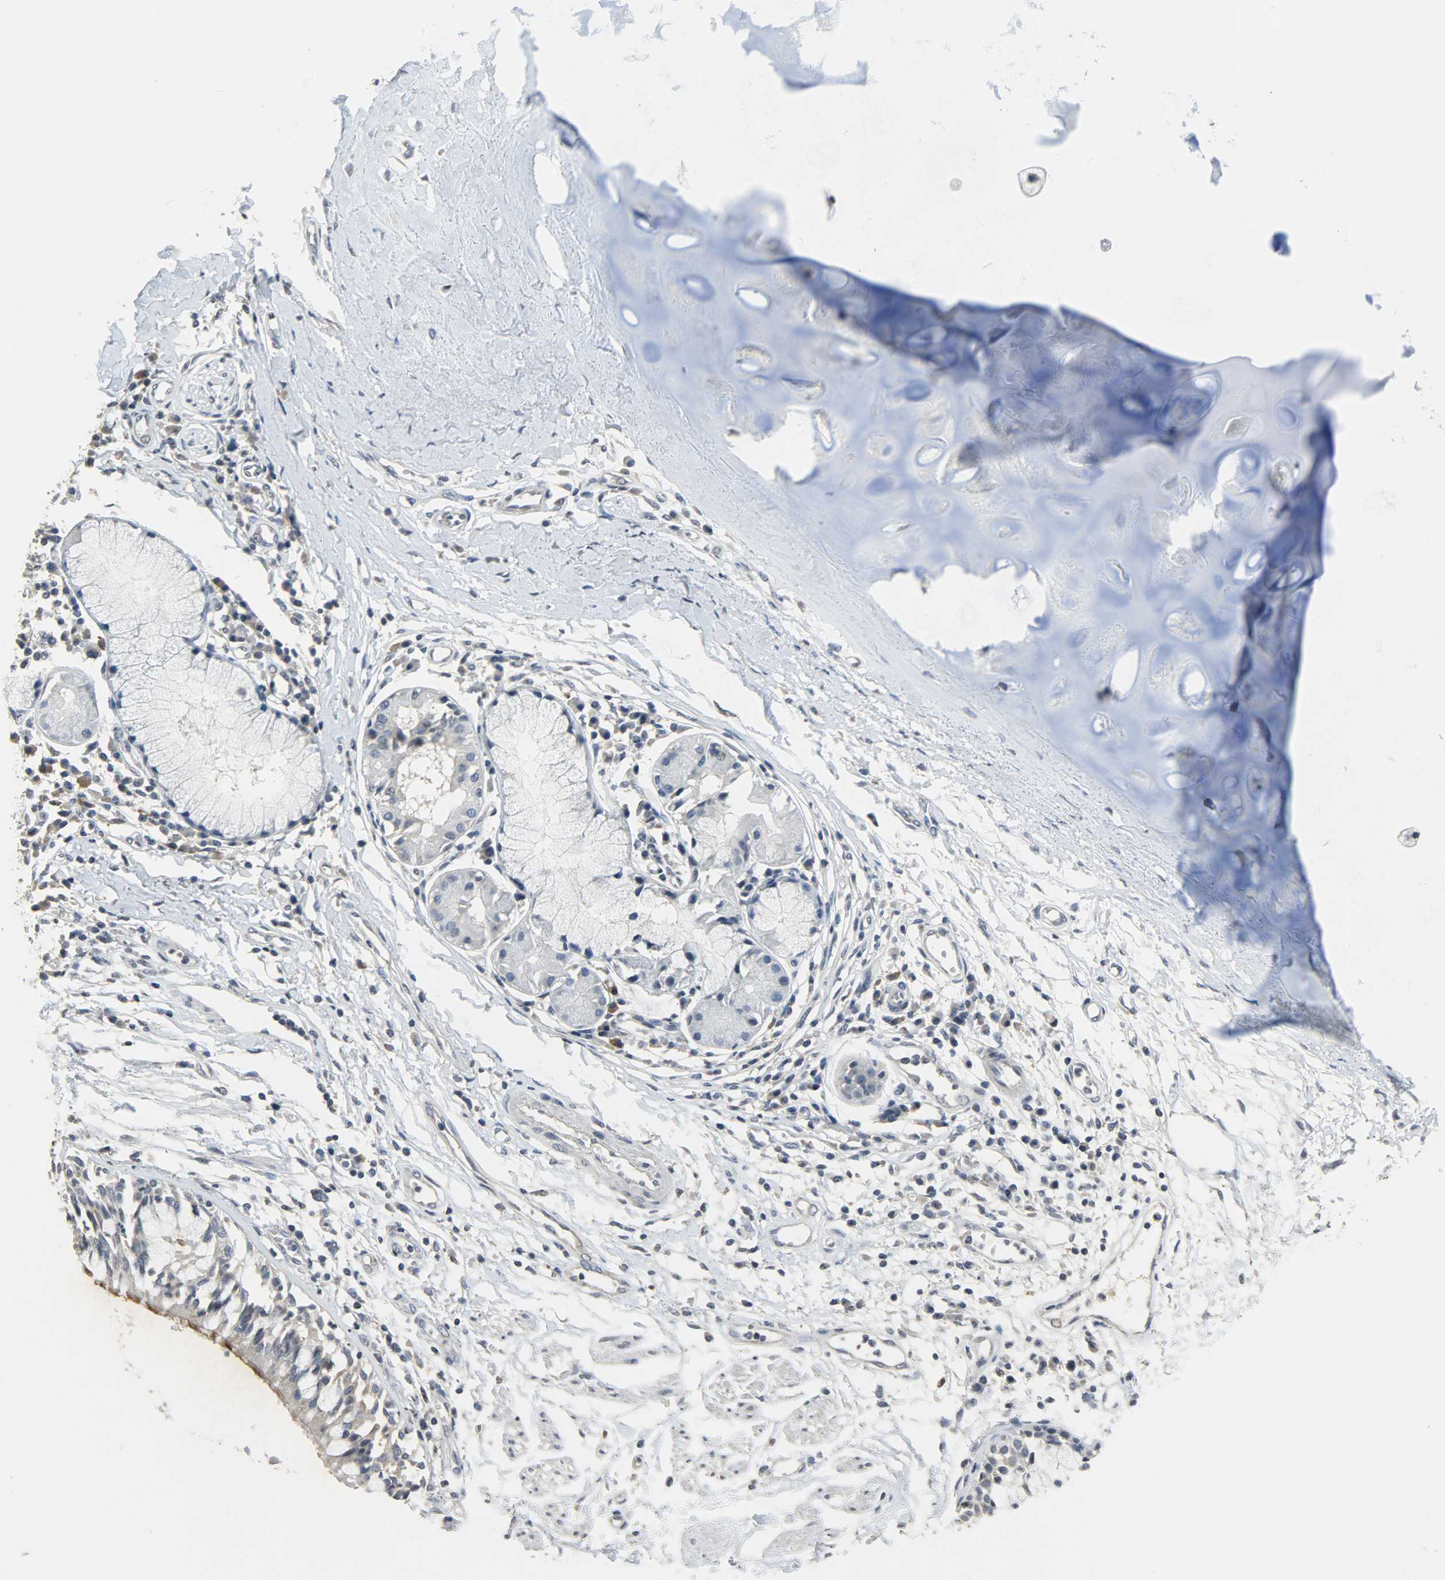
{"staining": {"intensity": "negative", "quantity": "none", "location": "none"}, "tissue": "adipose tissue", "cell_type": "Adipocytes", "image_type": "normal", "snomed": [{"axis": "morphology", "description": "Normal tissue, NOS"}, {"axis": "morphology", "description": "Adenocarcinoma, NOS"}, {"axis": "topography", "description": "Cartilage tissue"}, {"axis": "topography", "description": "Bronchus"}, {"axis": "topography", "description": "Lung"}], "caption": "The photomicrograph demonstrates no significant positivity in adipocytes of adipose tissue.", "gene": "DNAJB6", "patient": {"sex": "female", "age": 67}}